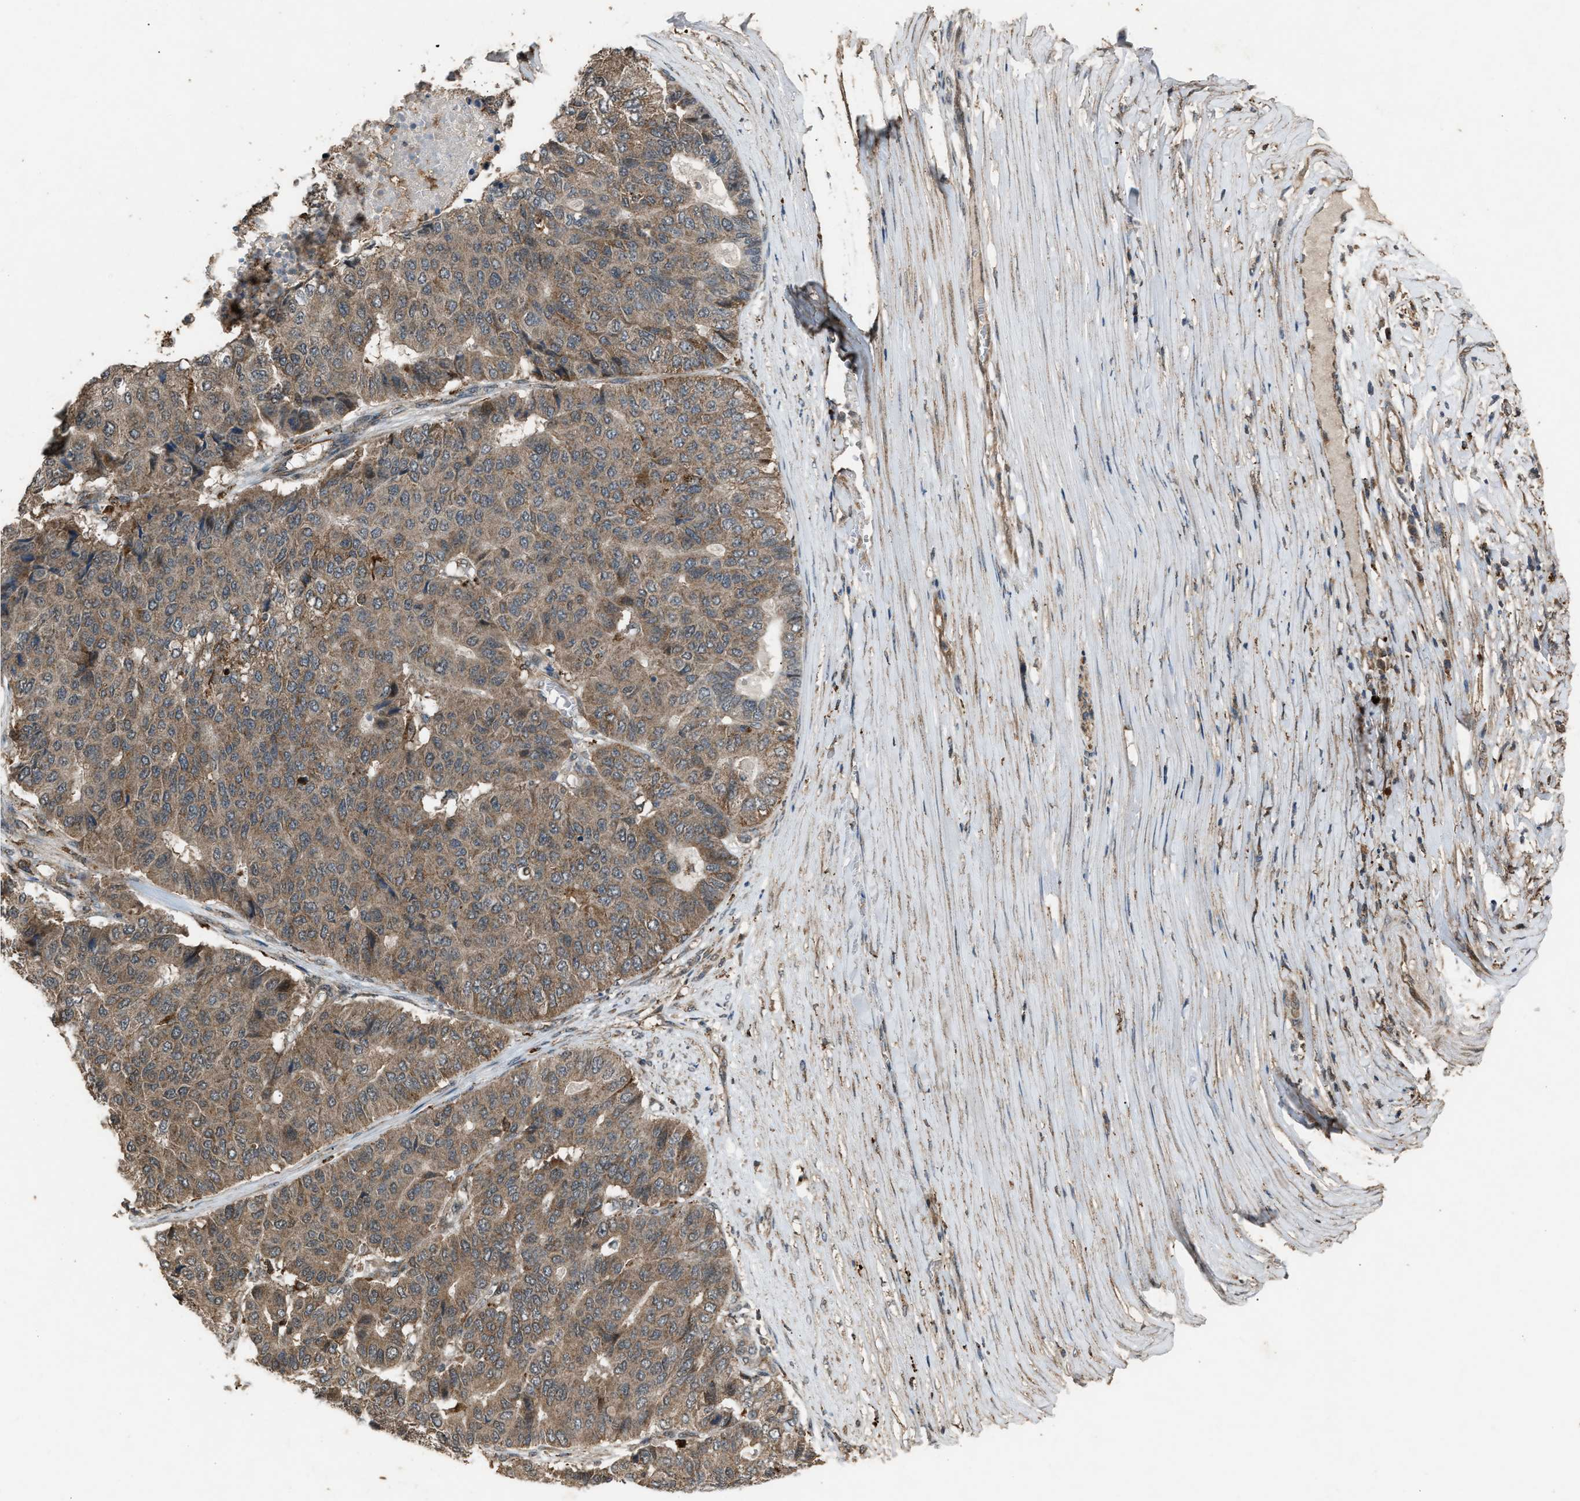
{"staining": {"intensity": "moderate", "quantity": ">75%", "location": "cytoplasmic/membranous"}, "tissue": "pancreatic cancer", "cell_type": "Tumor cells", "image_type": "cancer", "snomed": [{"axis": "morphology", "description": "Adenocarcinoma, NOS"}, {"axis": "topography", "description": "Pancreas"}], "caption": "A micrograph showing moderate cytoplasmic/membranous staining in approximately >75% of tumor cells in pancreatic adenocarcinoma, as visualized by brown immunohistochemical staining.", "gene": "PSMD1", "patient": {"sex": "male", "age": 50}}